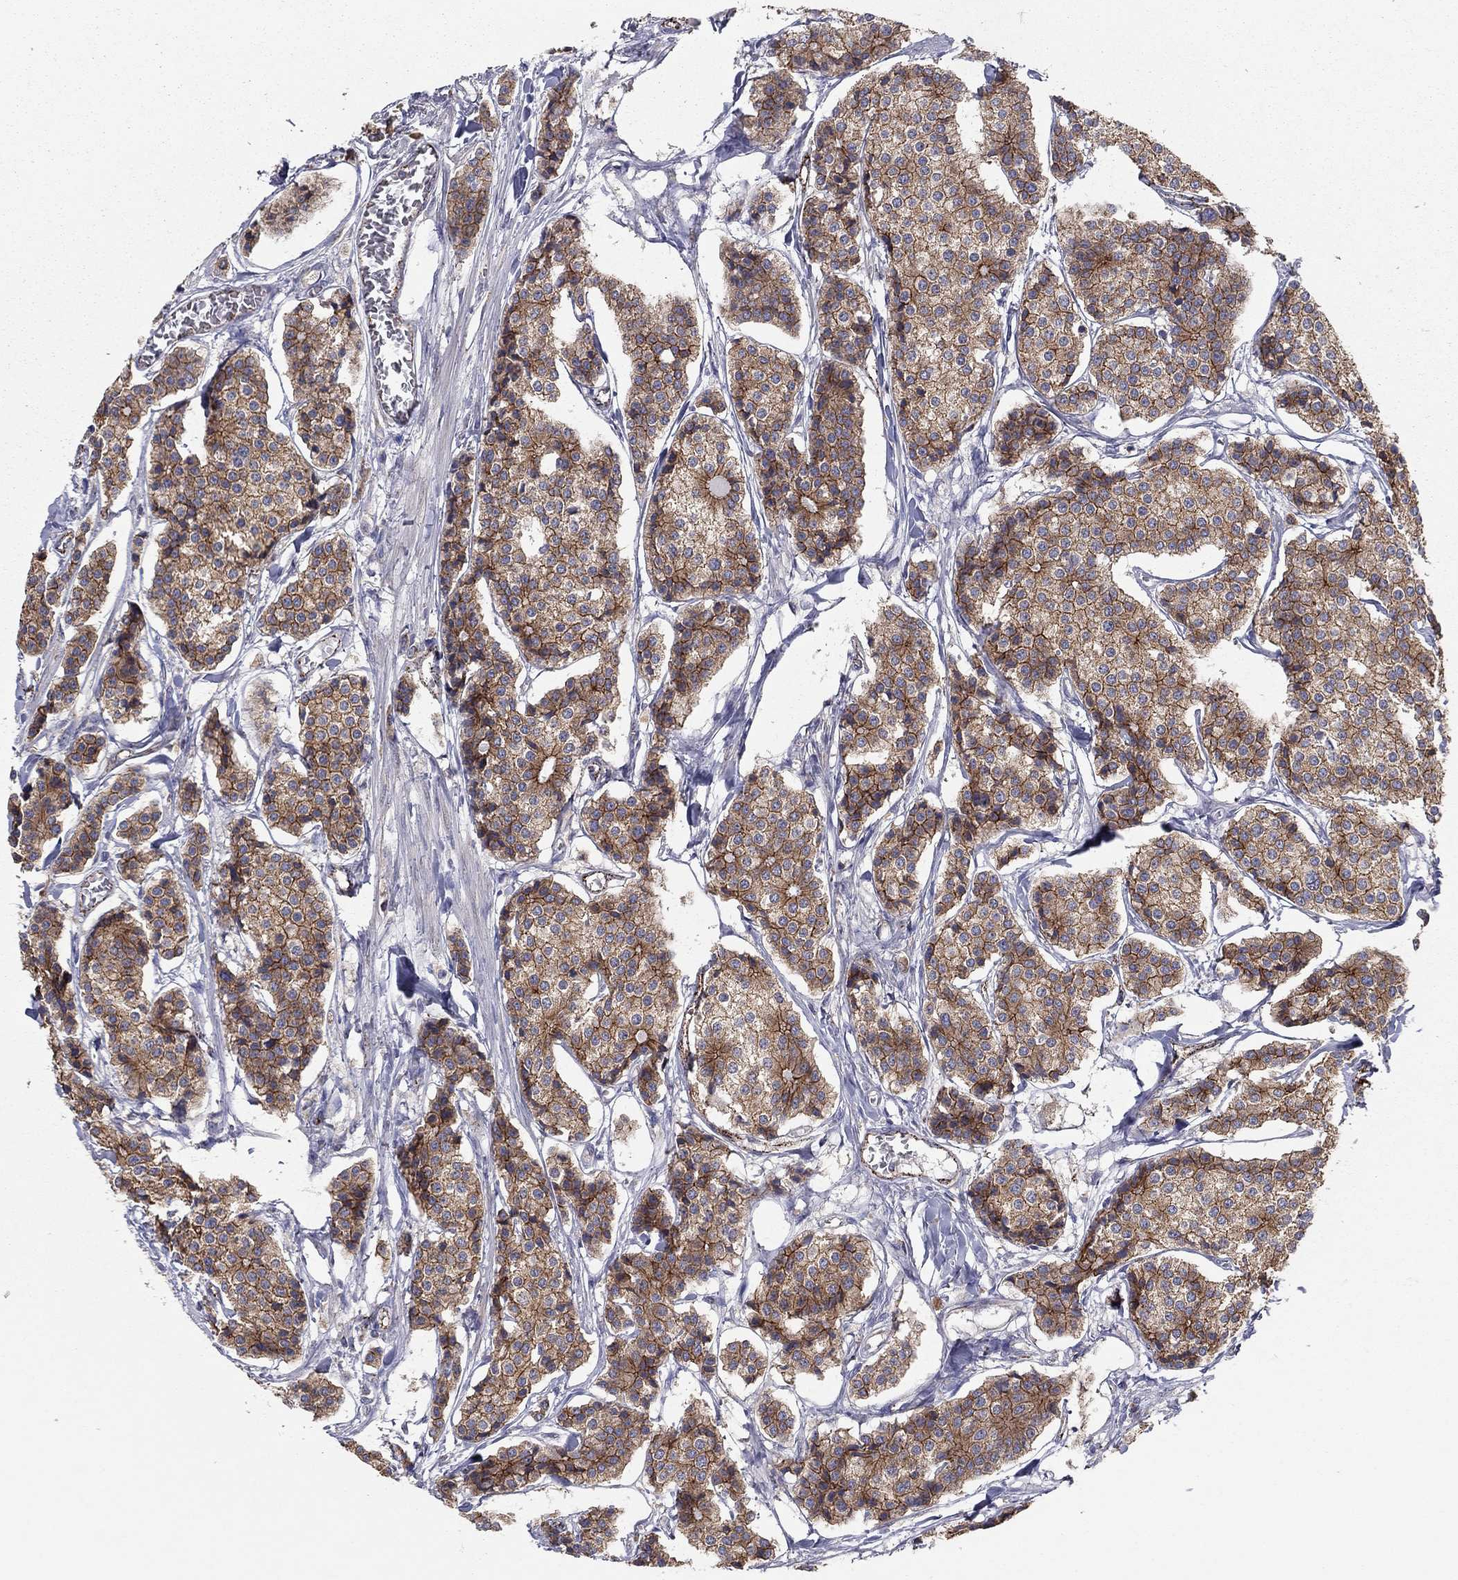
{"staining": {"intensity": "strong", "quantity": "25%-75%", "location": "cytoplasmic/membranous"}, "tissue": "carcinoid", "cell_type": "Tumor cells", "image_type": "cancer", "snomed": [{"axis": "morphology", "description": "Carcinoid, malignant, NOS"}, {"axis": "topography", "description": "Small intestine"}], "caption": "An image of carcinoid (malignant) stained for a protein reveals strong cytoplasmic/membranous brown staining in tumor cells.", "gene": "YIF1A", "patient": {"sex": "female", "age": 65}}